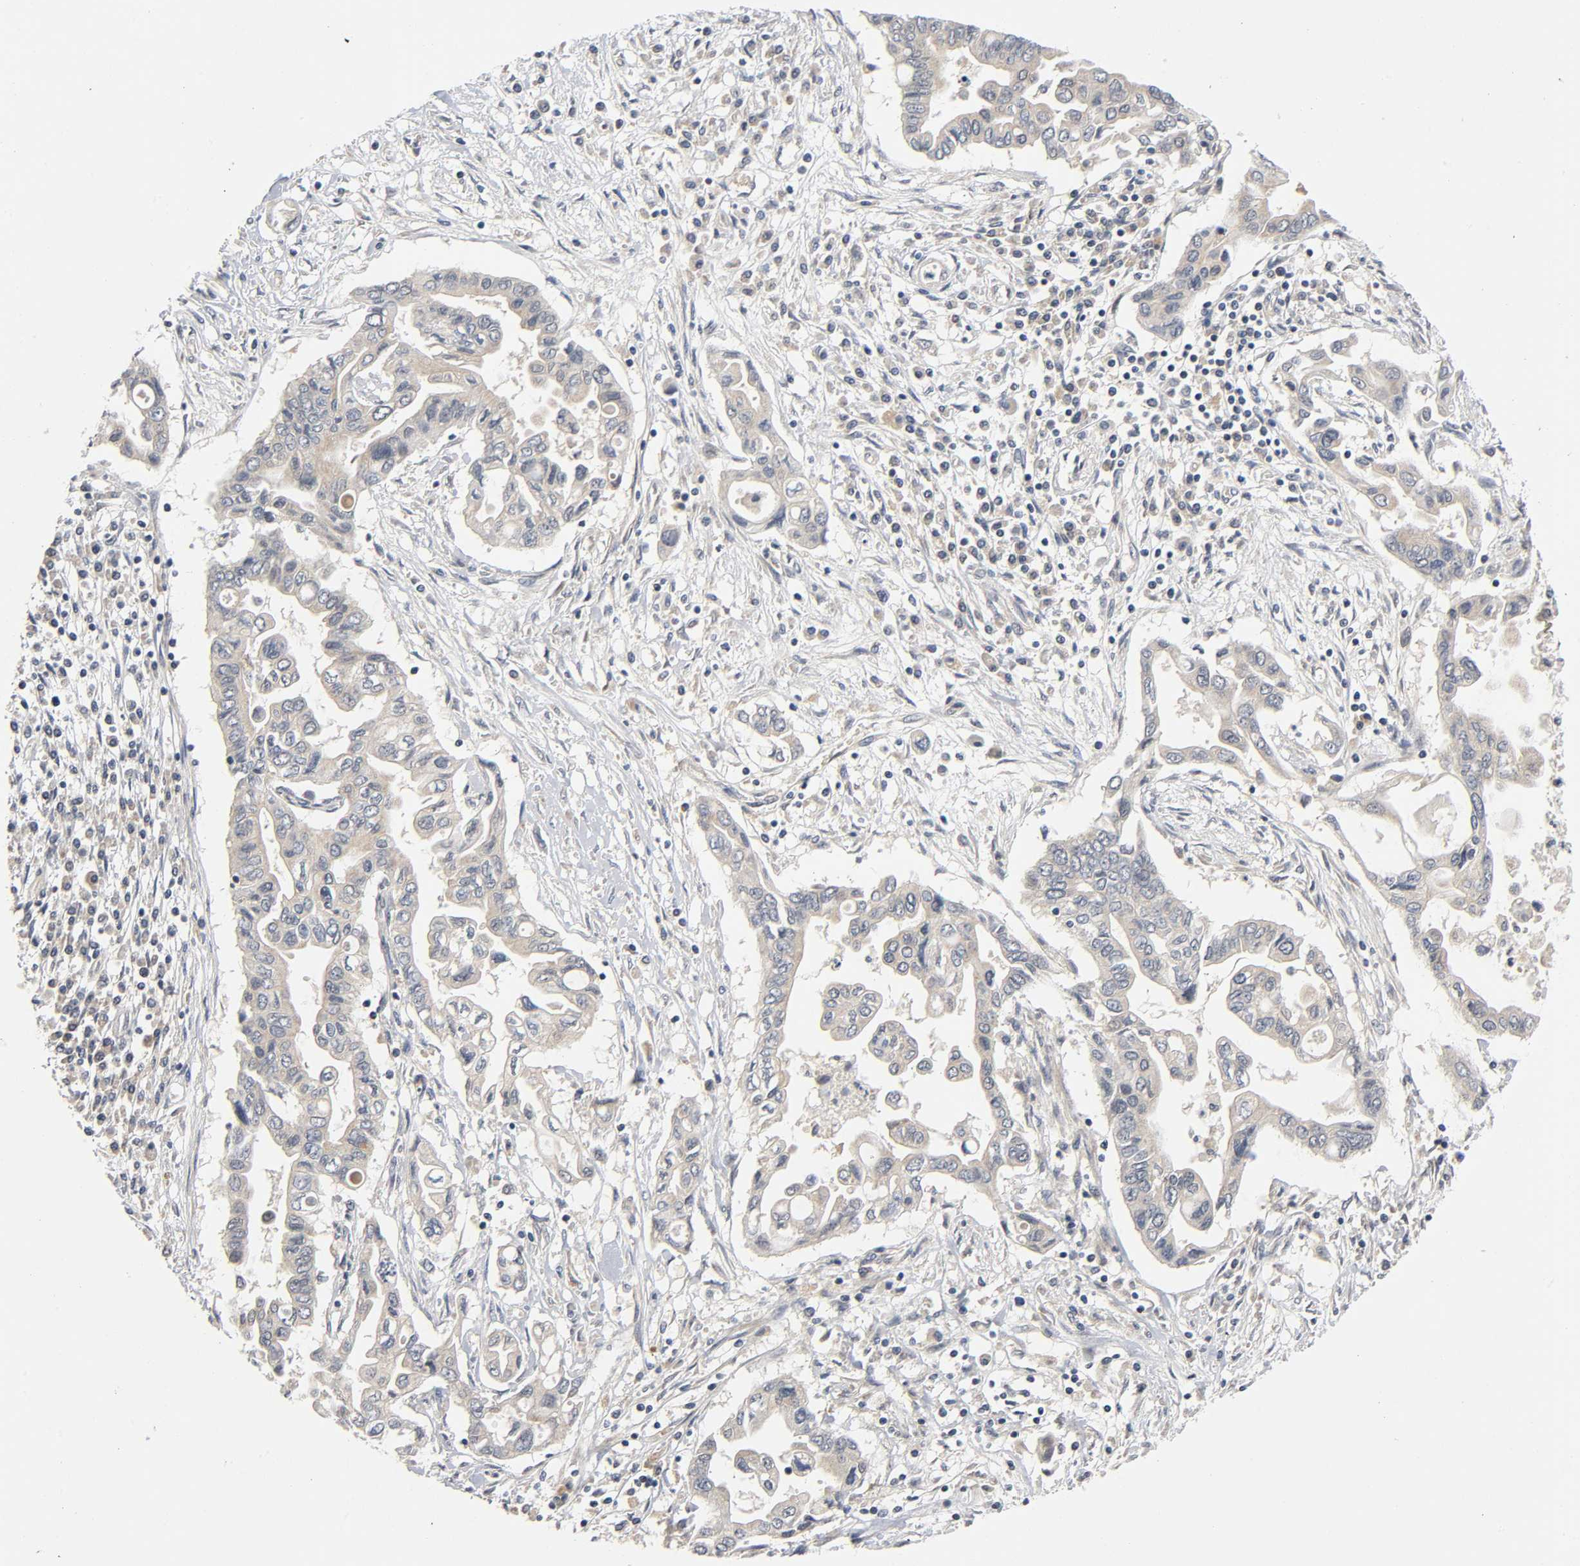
{"staining": {"intensity": "weak", "quantity": ">75%", "location": "cytoplasmic/membranous"}, "tissue": "pancreatic cancer", "cell_type": "Tumor cells", "image_type": "cancer", "snomed": [{"axis": "morphology", "description": "Adenocarcinoma, NOS"}, {"axis": "topography", "description": "Pancreas"}], "caption": "Immunohistochemical staining of adenocarcinoma (pancreatic) shows low levels of weak cytoplasmic/membranous expression in about >75% of tumor cells.", "gene": "MAPK8", "patient": {"sex": "female", "age": 57}}